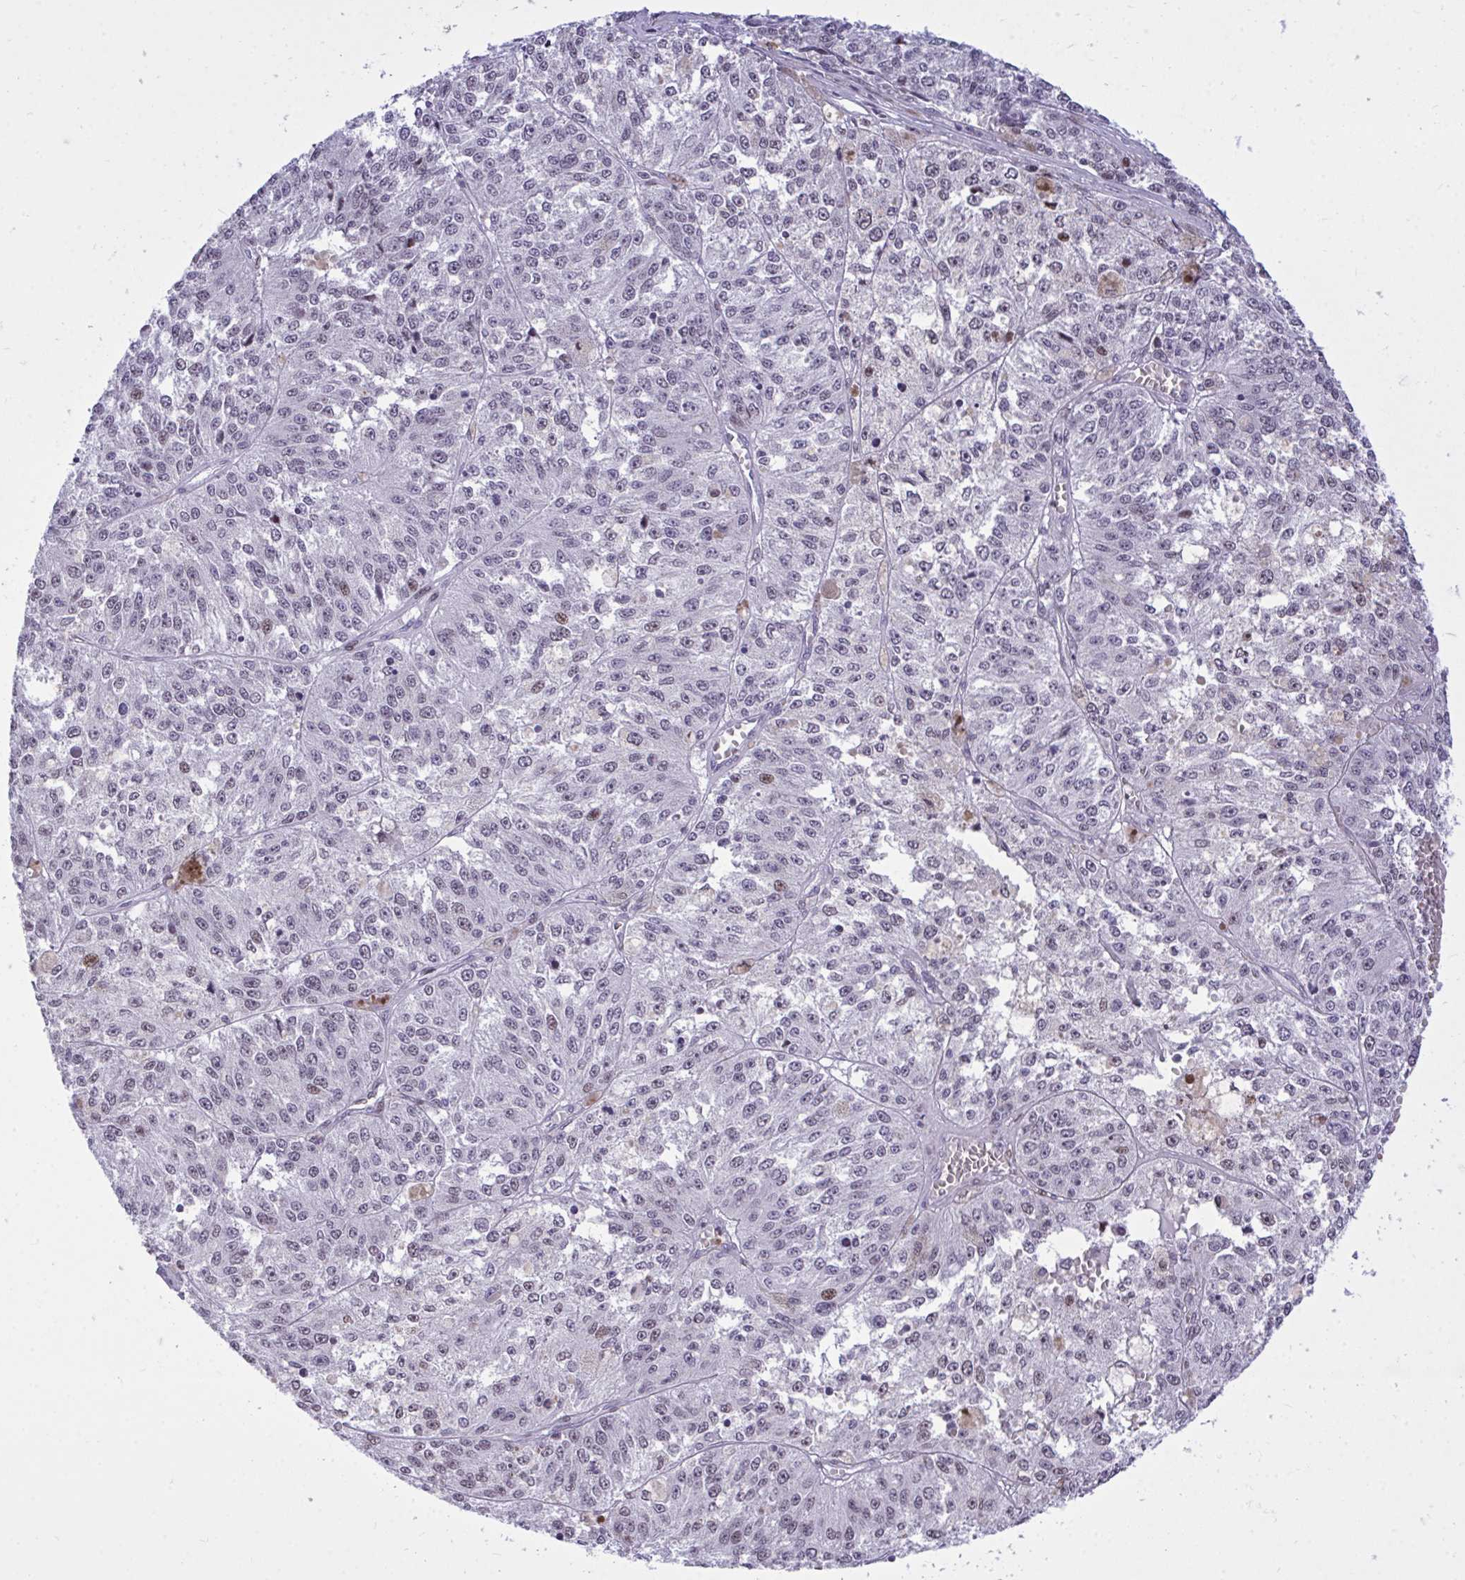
{"staining": {"intensity": "moderate", "quantity": "<25%", "location": "nuclear"}, "tissue": "melanoma", "cell_type": "Tumor cells", "image_type": "cancer", "snomed": [{"axis": "morphology", "description": "Malignant melanoma, Metastatic site"}, {"axis": "topography", "description": "Lymph node"}], "caption": "Protein staining of melanoma tissue shows moderate nuclear expression in approximately <25% of tumor cells.", "gene": "C1QL2", "patient": {"sex": "female", "age": 64}}